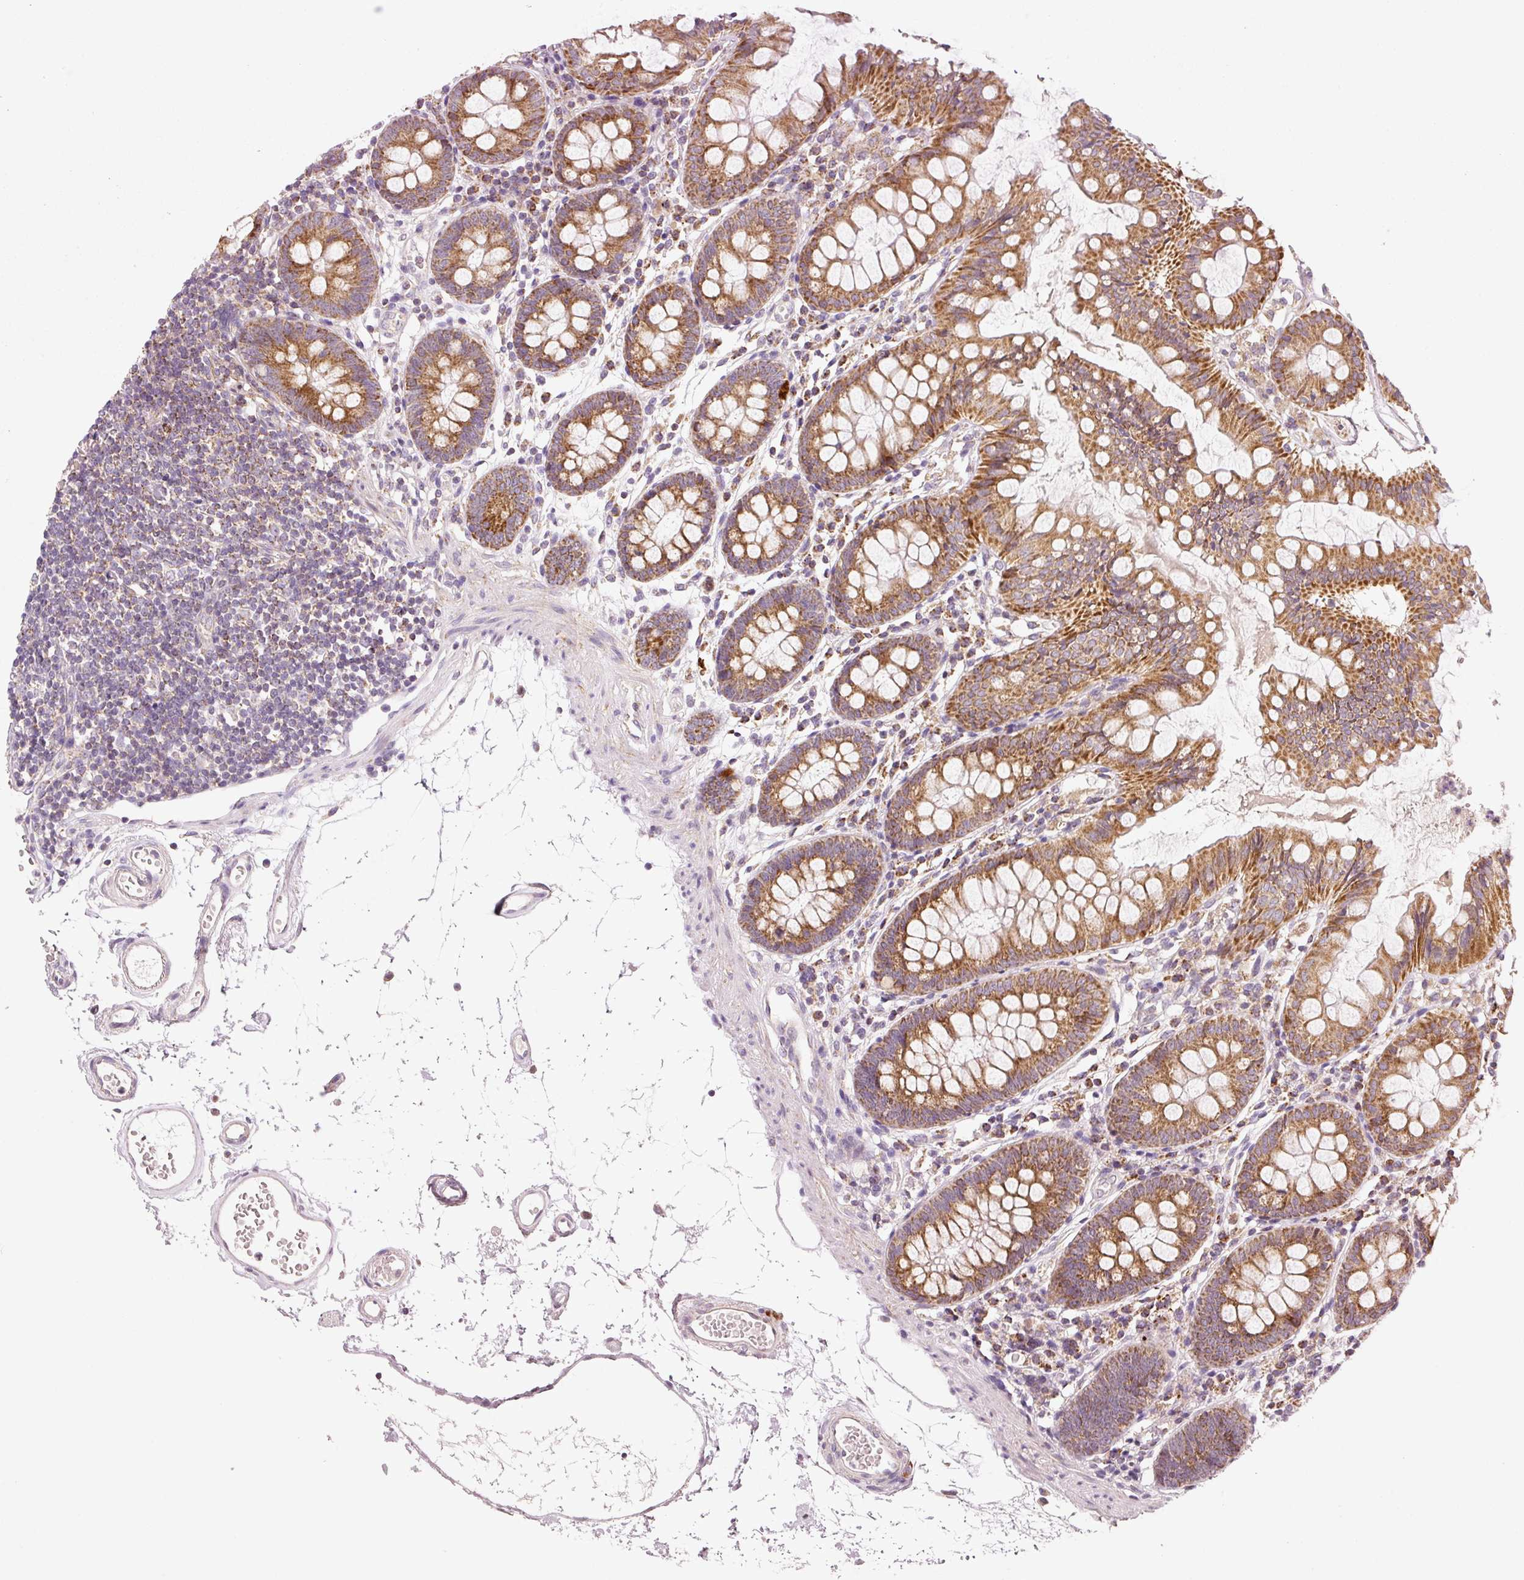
{"staining": {"intensity": "weak", "quantity": "25%-75%", "location": "cytoplasmic/membranous"}, "tissue": "colon", "cell_type": "Endothelial cells", "image_type": "normal", "snomed": [{"axis": "morphology", "description": "Normal tissue, NOS"}, {"axis": "topography", "description": "Colon"}], "caption": "Human colon stained with a brown dye shows weak cytoplasmic/membranous positive positivity in about 25%-75% of endothelial cells.", "gene": "FAM78B", "patient": {"sex": "female", "age": 84}}